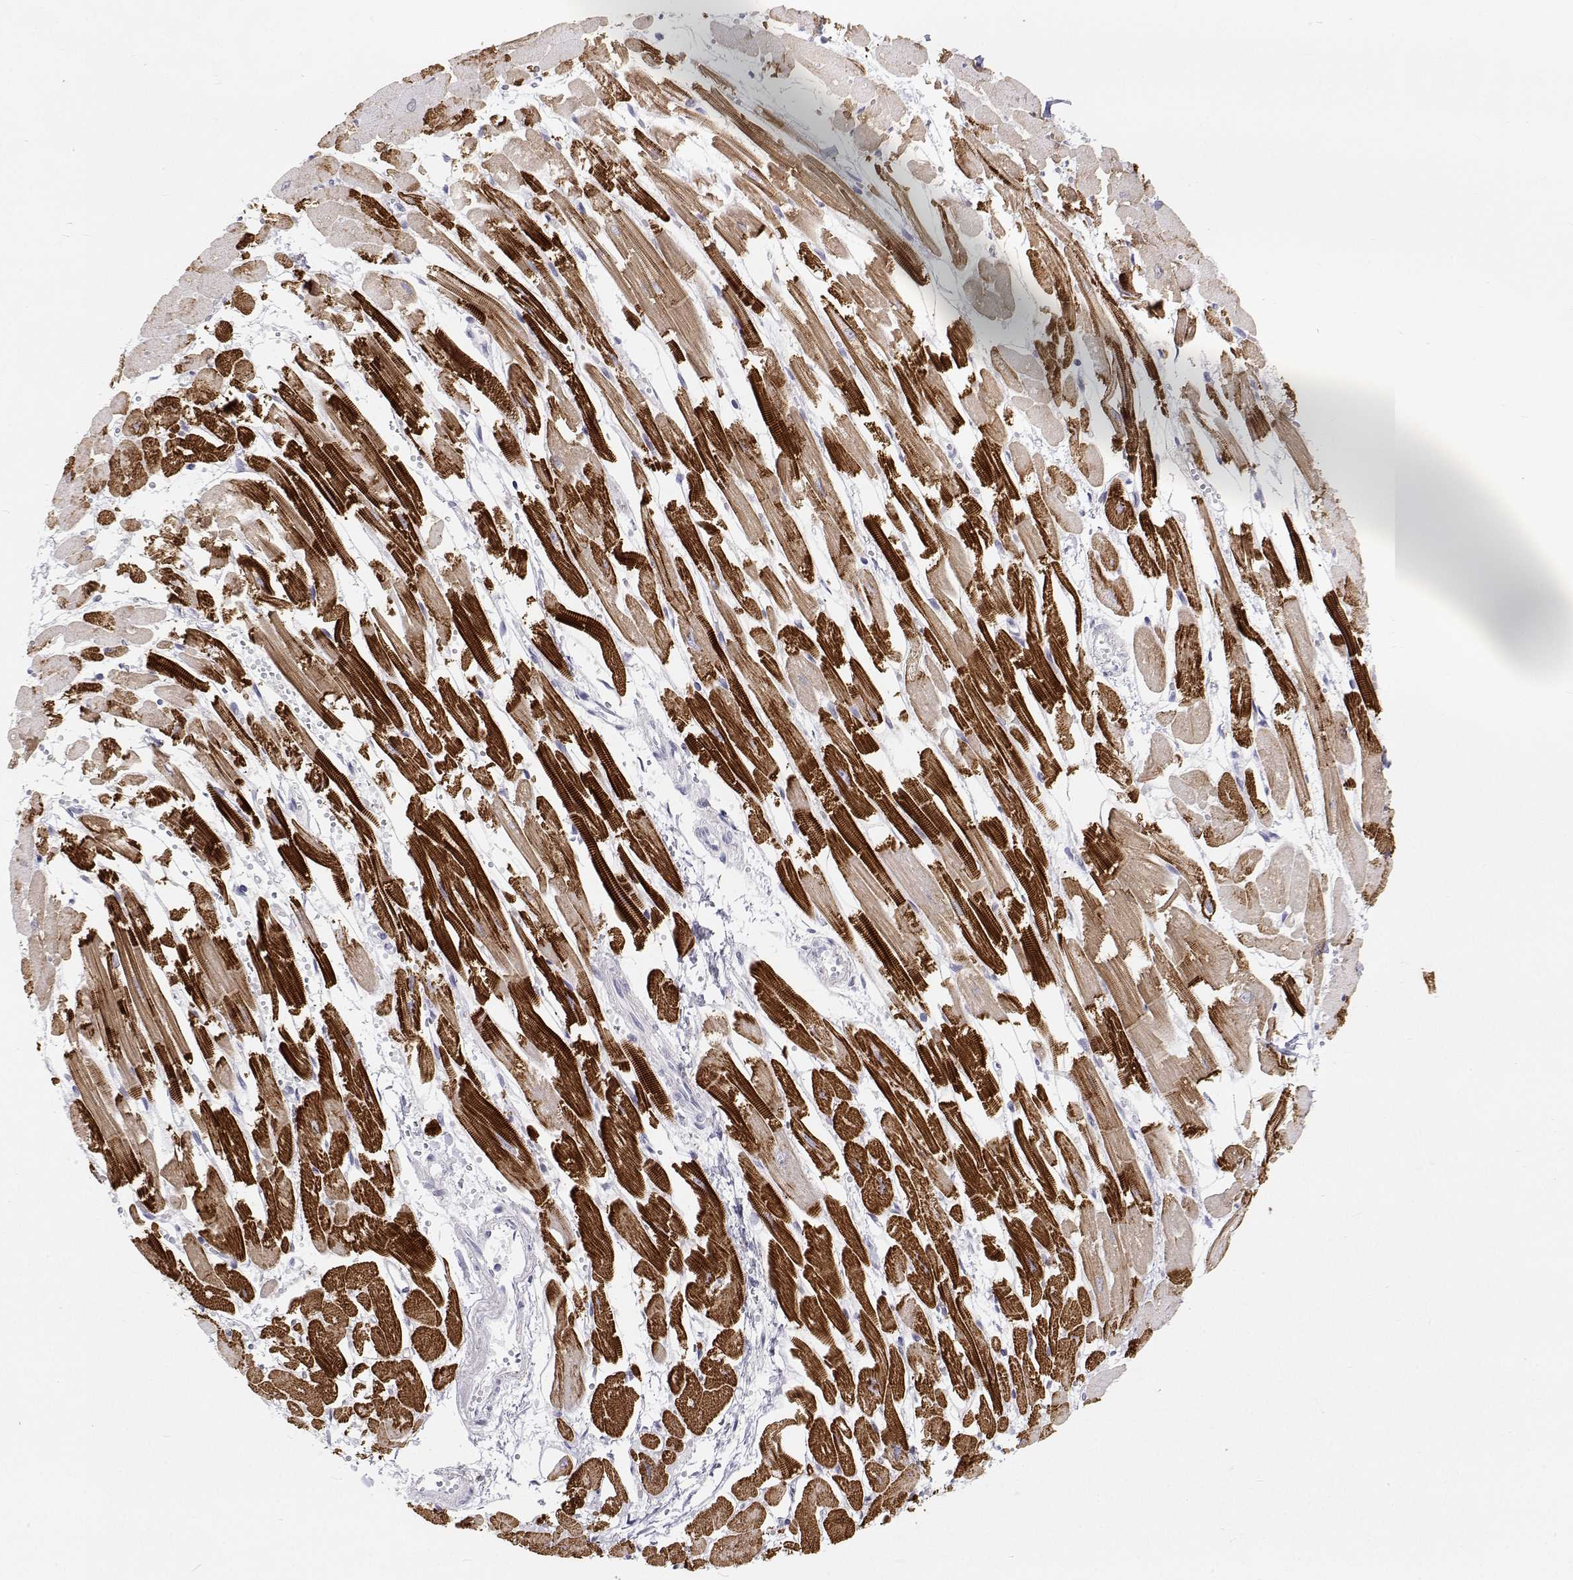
{"staining": {"intensity": "strong", "quantity": ">75%", "location": "cytoplasmic/membranous"}, "tissue": "heart muscle", "cell_type": "Cardiomyocytes", "image_type": "normal", "snomed": [{"axis": "morphology", "description": "Normal tissue, NOS"}, {"axis": "topography", "description": "Heart"}], "caption": "Heart muscle stained with IHC exhibits strong cytoplasmic/membranous positivity in about >75% of cardiomyocytes. (DAB (3,3'-diaminobenzidine) IHC with brightfield microscopy, high magnification).", "gene": "TTN", "patient": {"sex": "female", "age": 52}}